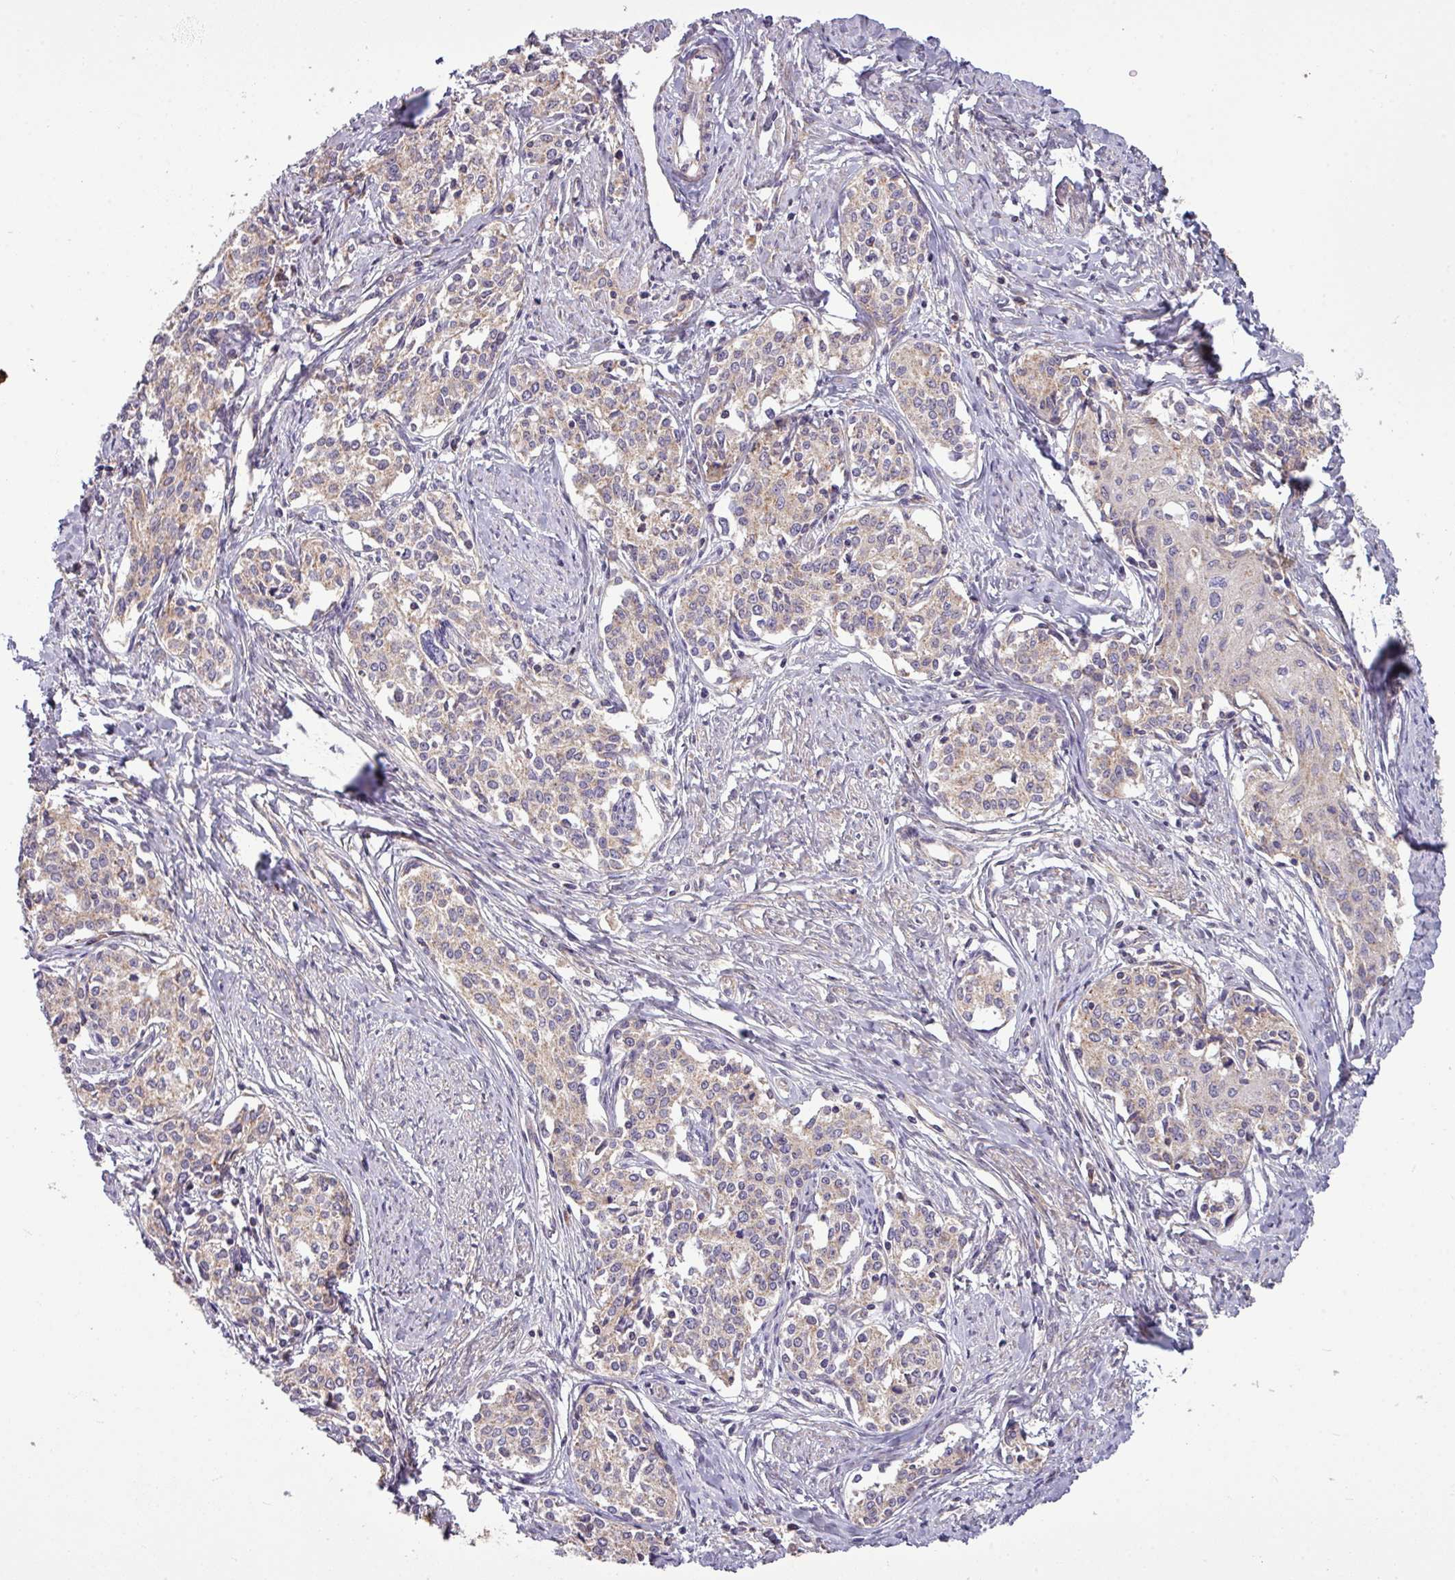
{"staining": {"intensity": "weak", "quantity": "25%-75%", "location": "cytoplasmic/membranous"}, "tissue": "cervical cancer", "cell_type": "Tumor cells", "image_type": "cancer", "snomed": [{"axis": "morphology", "description": "Squamous cell carcinoma, NOS"}, {"axis": "morphology", "description": "Adenocarcinoma, NOS"}, {"axis": "topography", "description": "Cervix"}], "caption": "Tumor cells demonstrate weak cytoplasmic/membranous positivity in approximately 25%-75% of cells in cervical cancer. (Stains: DAB (3,3'-diaminobenzidine) in brown, nuclei in blue, Microscopy: brightfield microscopy at high magnification).", "gene": "PAPLN", "patient": {"sex": "female", "age": 52}}